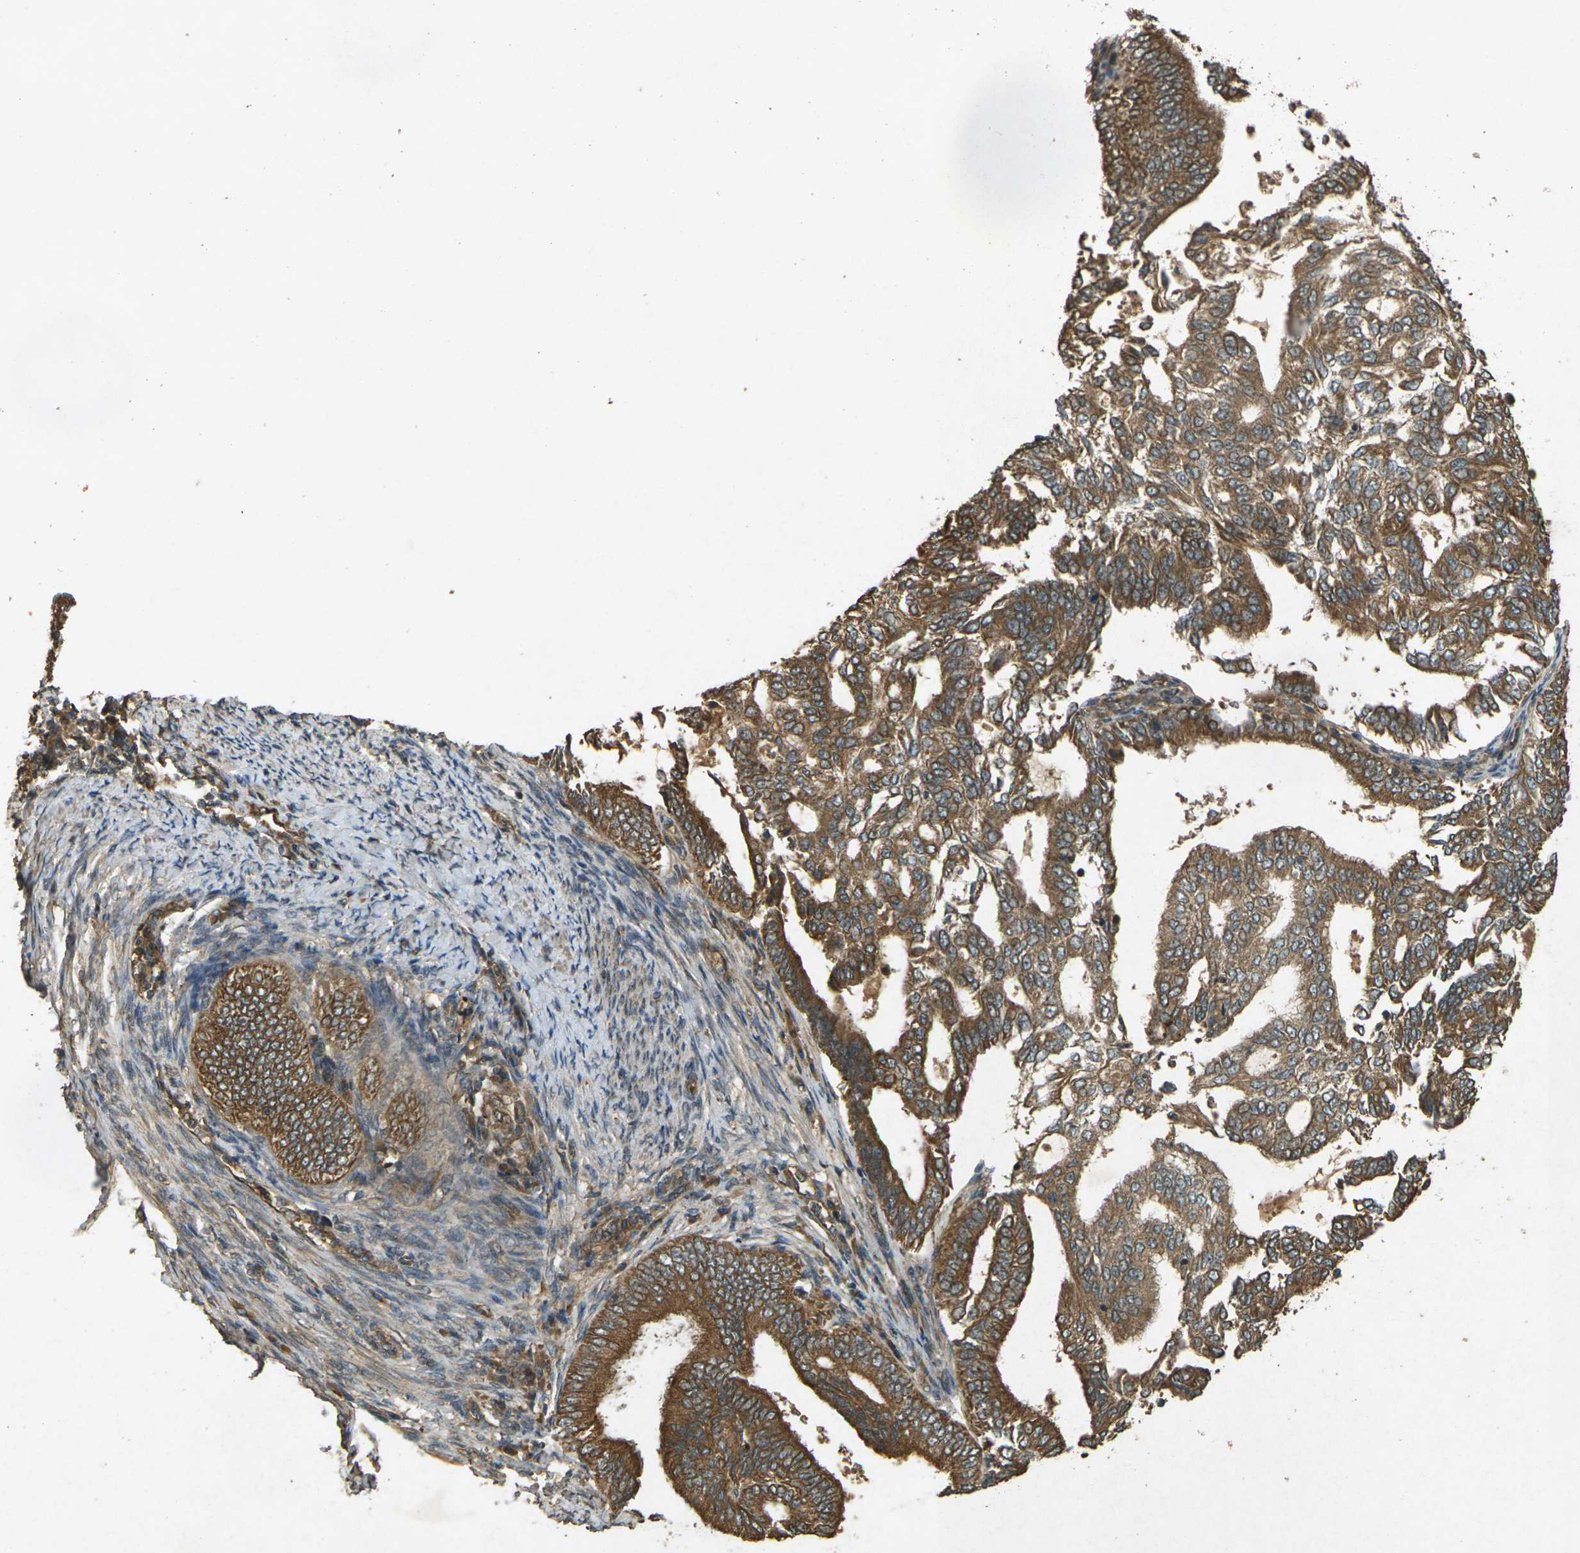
{"staining": {"intensity": "strong", "quantity": ">75%", "location": "cytoplasmic/membranous"}, "tissue": "endometrial cancer", "cell_type": "Tumor cells", "image_type": "cancer", "snomed": [{"axis": "morphology", "description": "Adenocarcinoma, NOS"}, {"axis": "topography", "description": "Endometrium"}], "caption": "Human endometrial cancer (adenocarcinoma) stained with a protein marker exhibits strong staining in tumor cells.", "gene": "TAP1", "patient": {"sex": "female", "age": 58}}